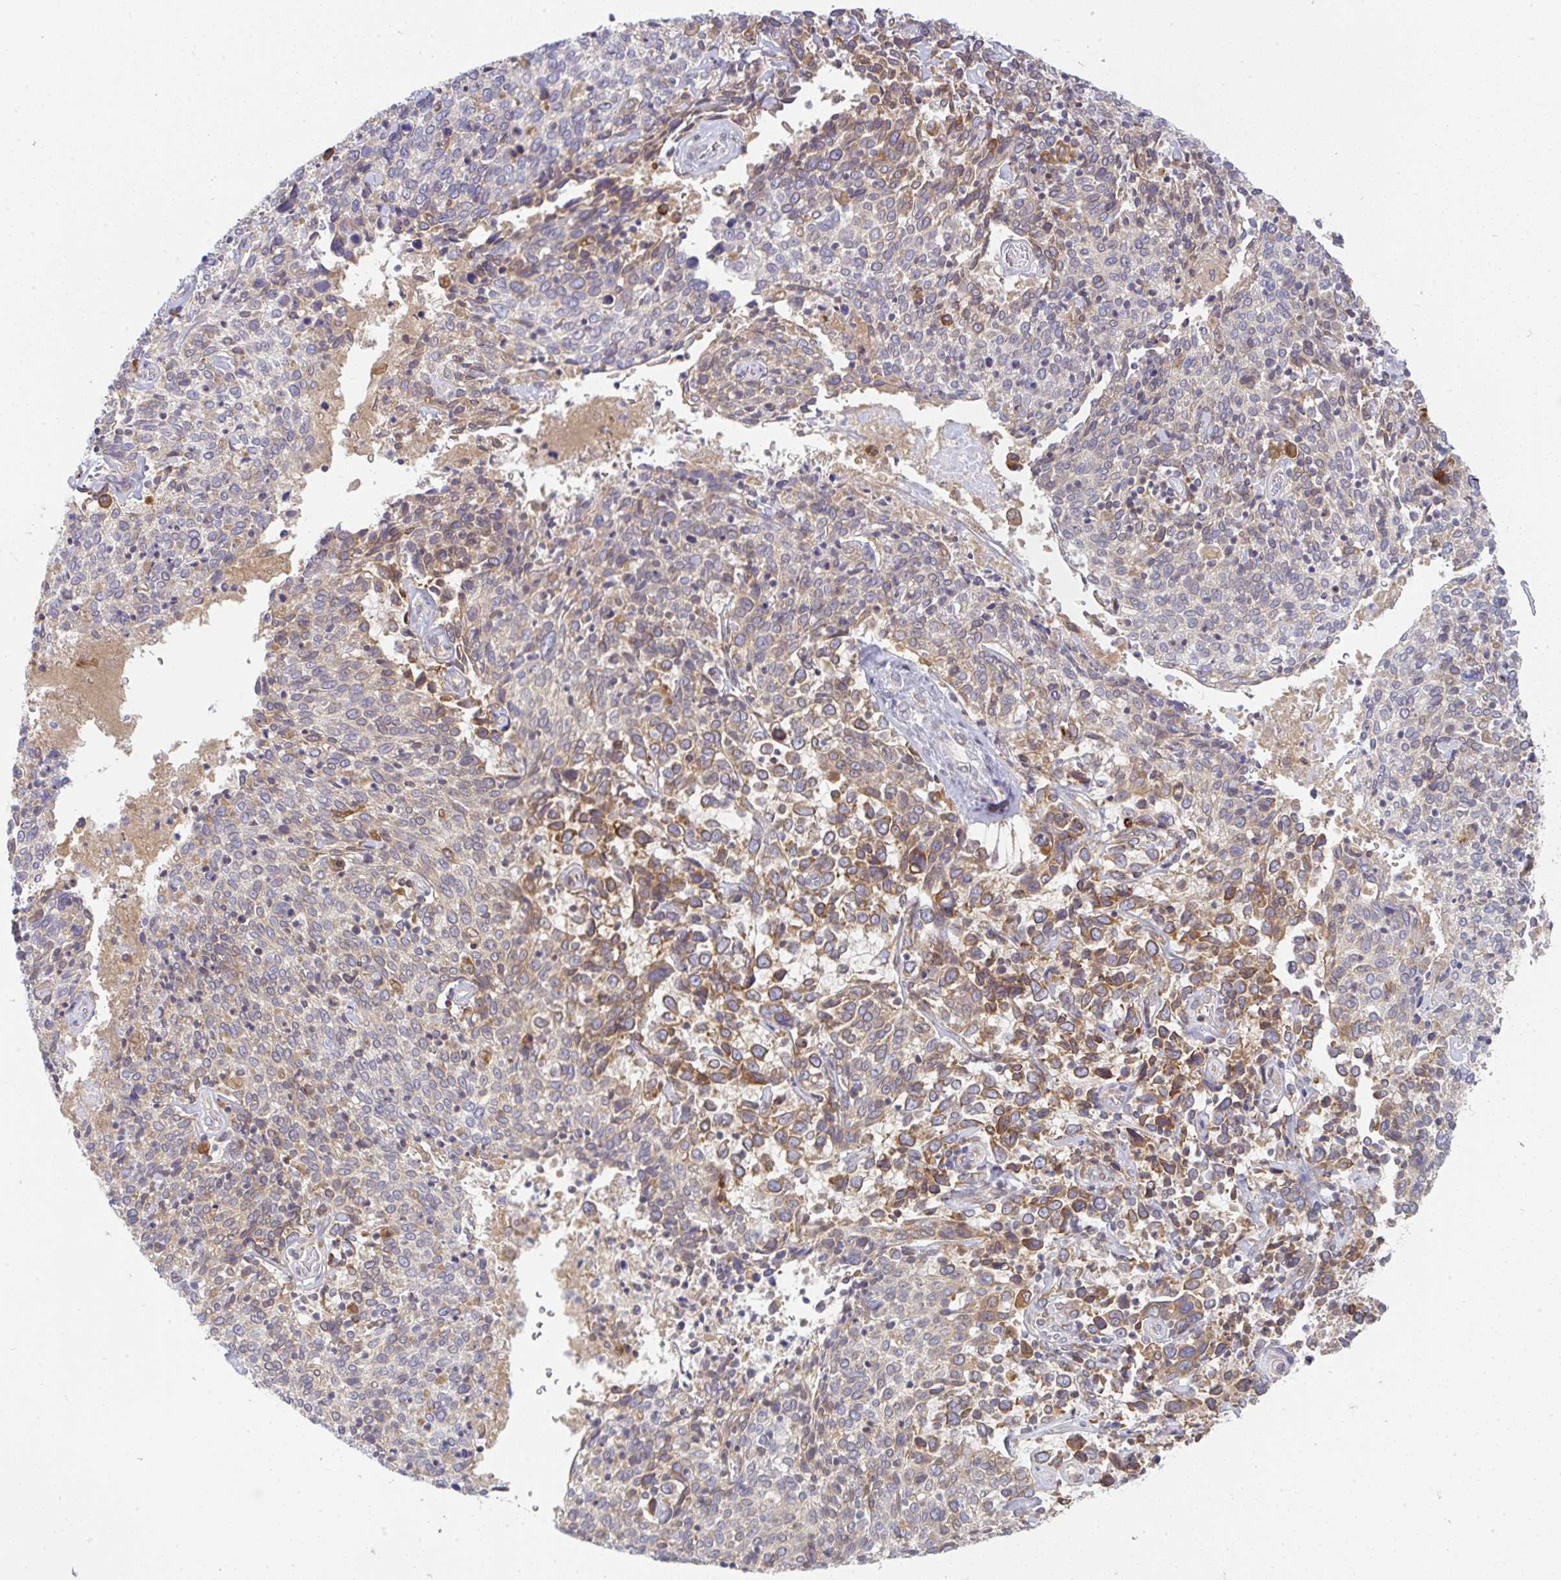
{"staining": {"intensity": "moderate", "quantity": "25%-75%", "location": "cytoplasmic/membranous"}, "tissue": "cervical cancer", "cell_type": "Tumor cells", "image_type": "cancer", "snomed": [{"axis": "morphology", "description": "Squamous cell carcinoma, NOS"}, {"axis": "topography", "description": "Cervix"}], "caption": "Squamous cell carcinoma (cervical) stained for a protein (brown) shows moderate cytoplasmic/membranous positive expression in about 25%-75% of tumor cells.", "gene": "DERL2", "patient": {"sex": "female", "age": 46}}